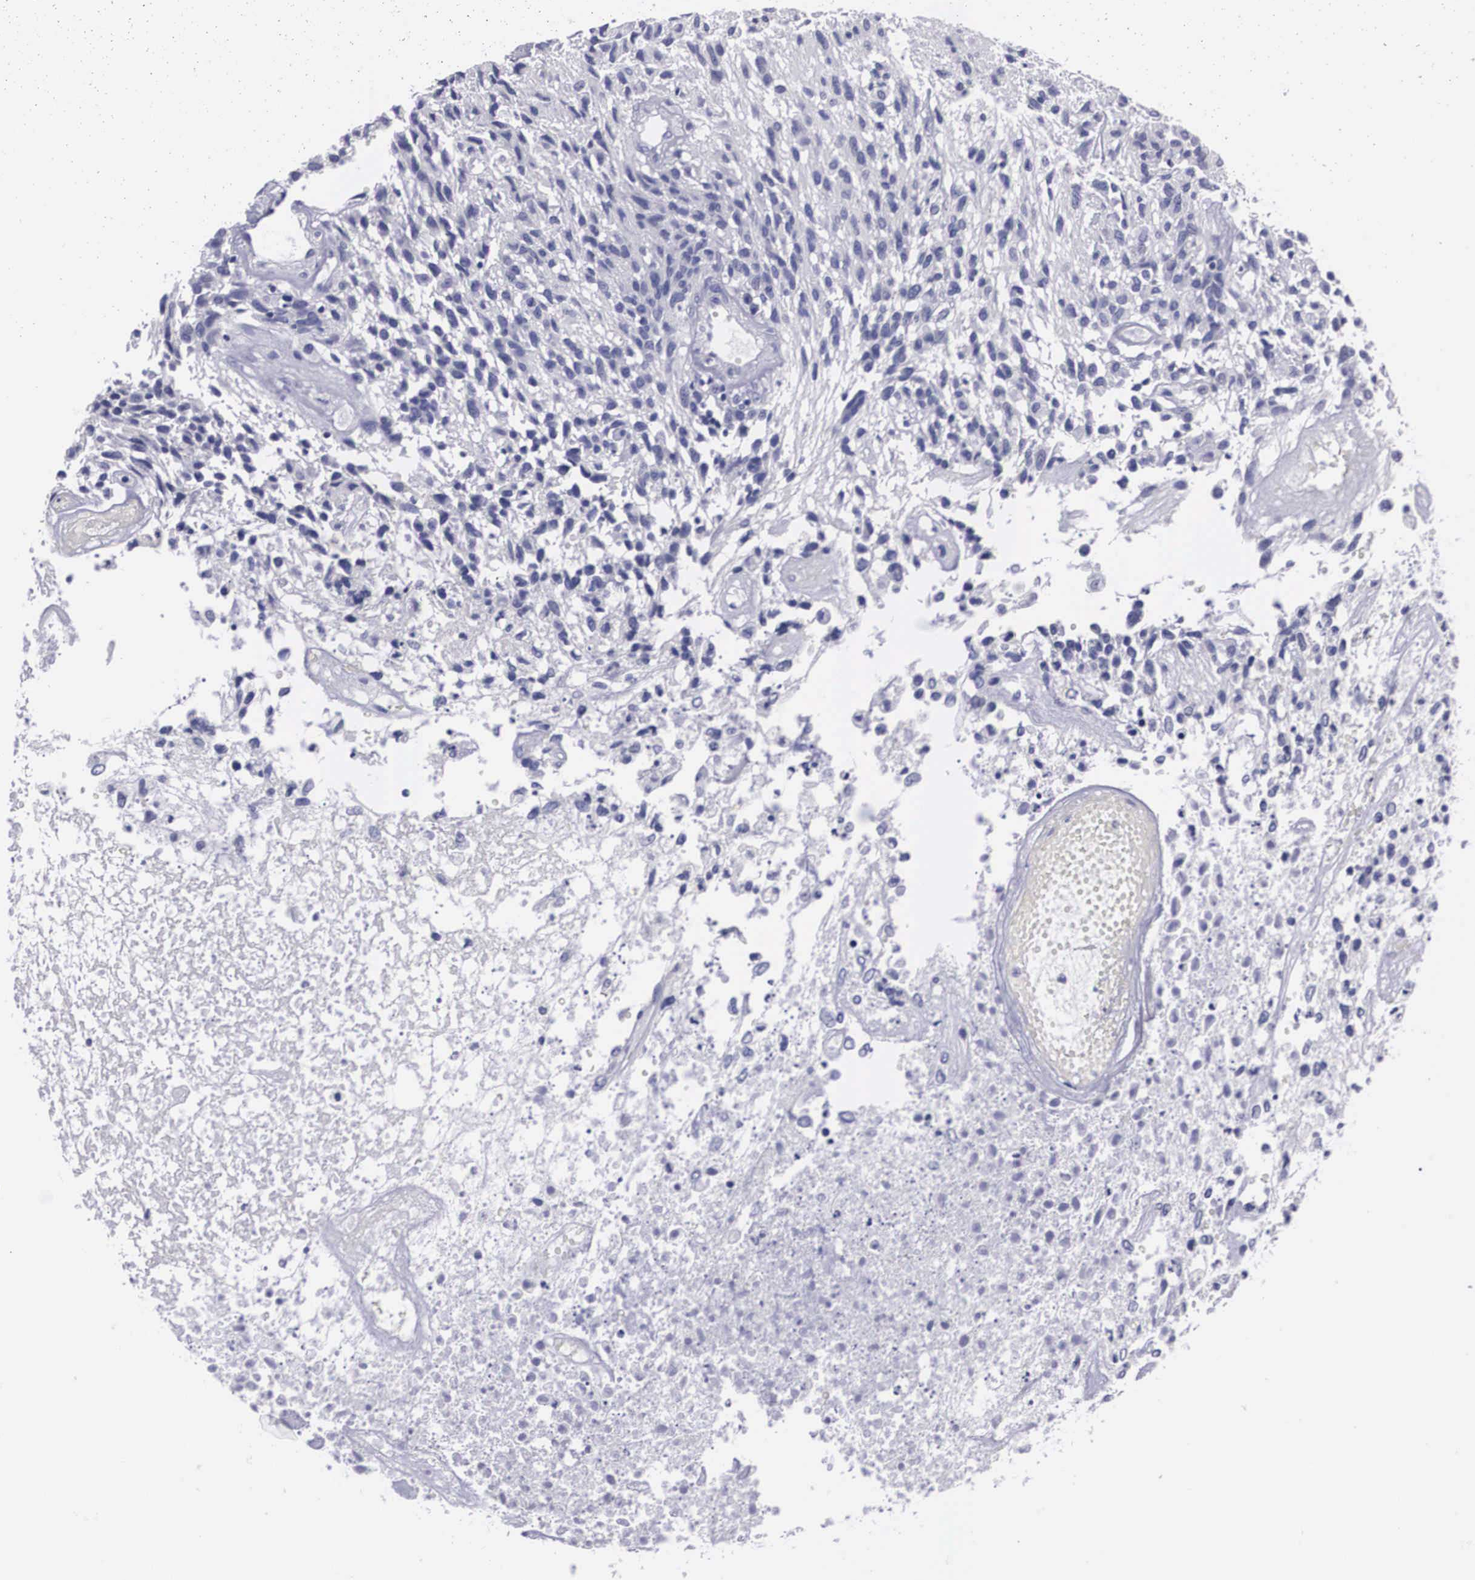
{"staining": {"intensity": "negative", "quantity": "none", "location": "none"}, "tissue": "glioma", "cell_type": "Tumor cells", "image_type": "cancer", "snomed": [{"axis": "morphology", "description": "Glioma, malignant, High grade"}, {"axis": "topography", "description": "Brain"}], "caption": "The immunohistochemistry image has no significant expression in tumor cells of glioma tissue. (DAB IHC with hematoxylin counter stain).", "gene": "C22orf31", "patient": {"sex": "male", "age": 77}}